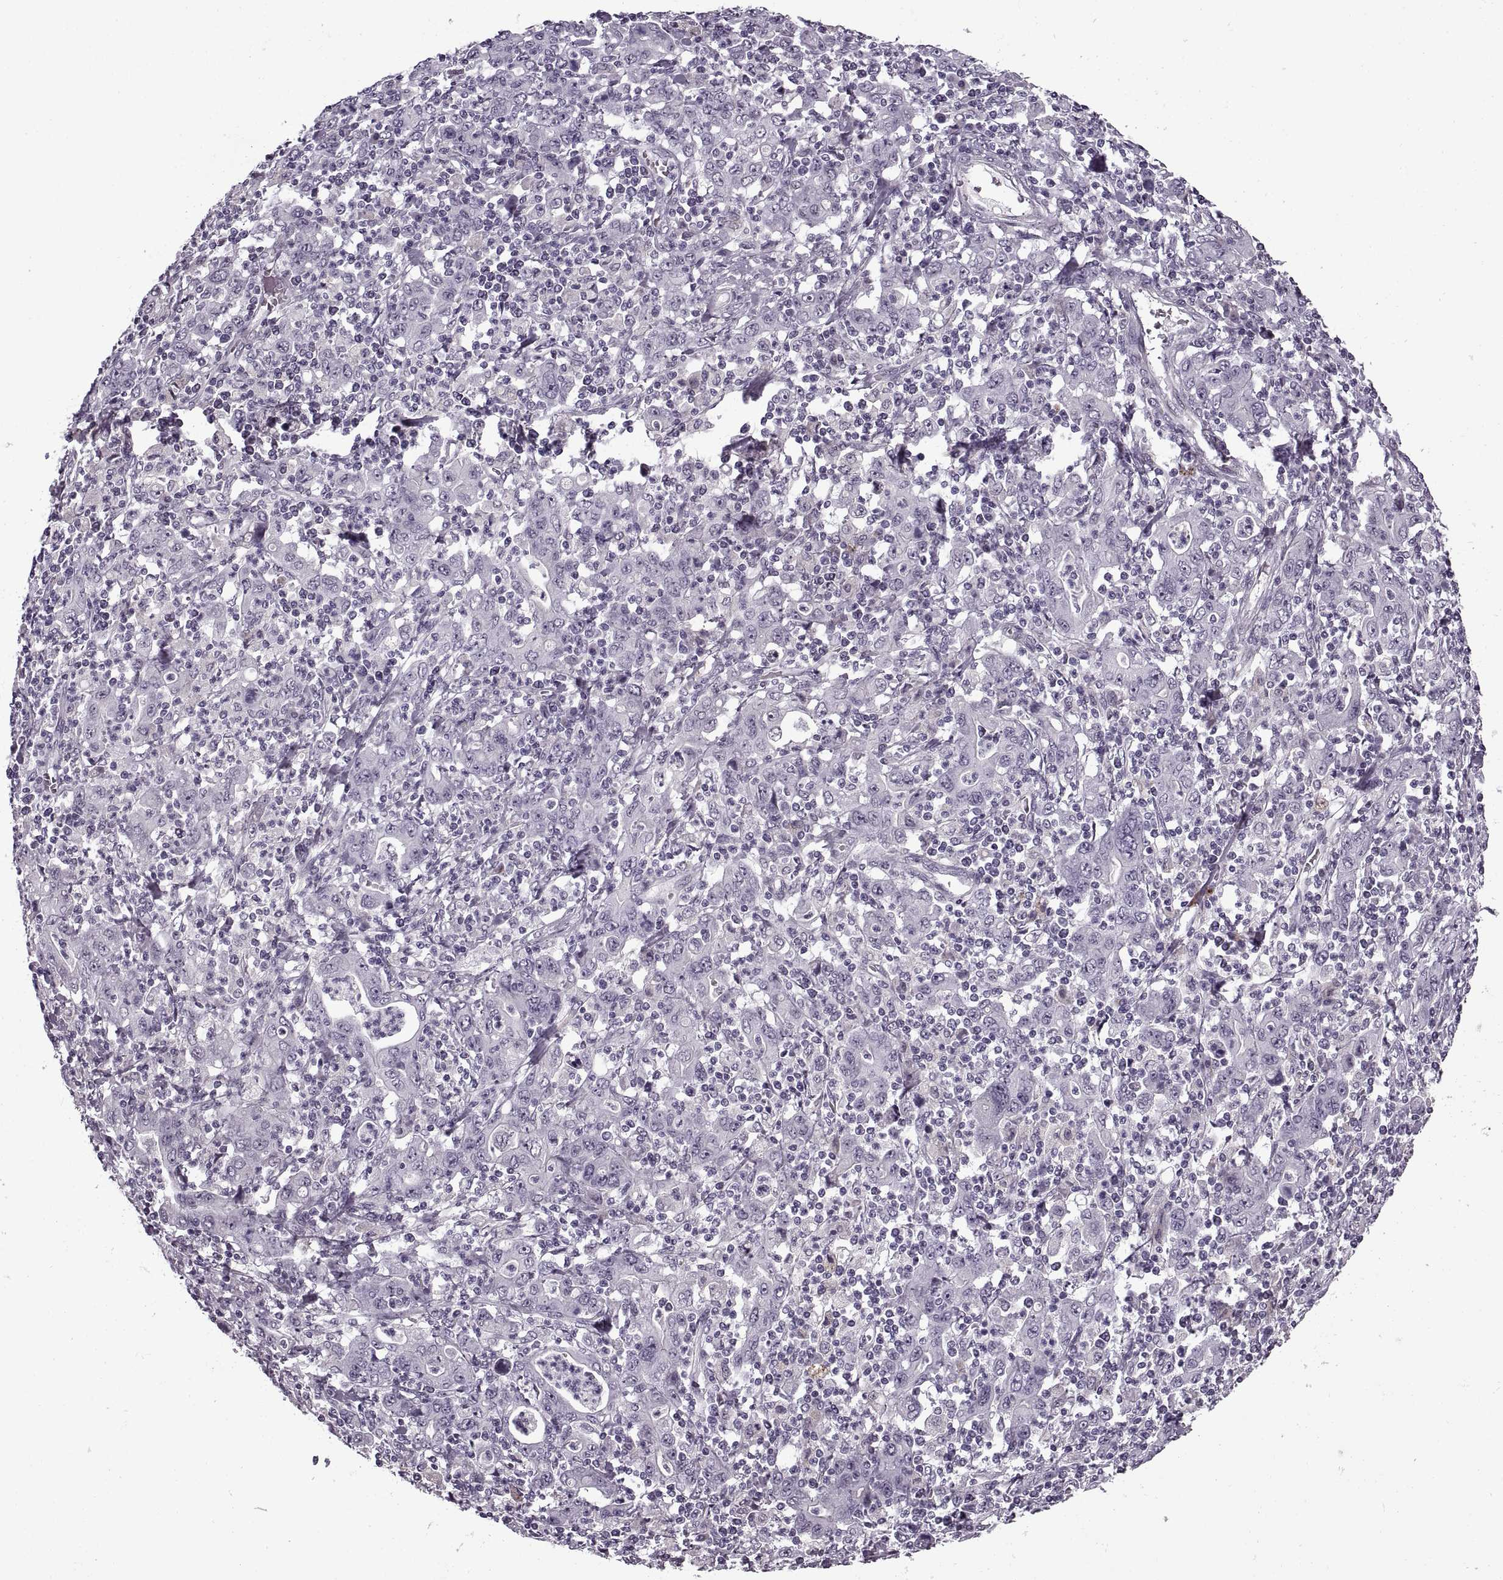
{"staining": {"intensity": "negative", "quantity": "none", "location": "none"}, "tissue": "stomach cancer", "cell_type": "Tumor cells", "image_type": "cancer", "snomed": [{"axis": "morphology", "description": "Adenocarcinoma, NOS"}, {"axis": "topography", "description": "Stomach, upper"}], "caption": "DAB (3,3'-diaminobenzidine) immunohistochemical staining of stomach cancer (adenocarcinoma) exhibits no significant positivity in tumor cells.", "gene": "PRSS37", "patient": {"sex": "male", "age": 69}}